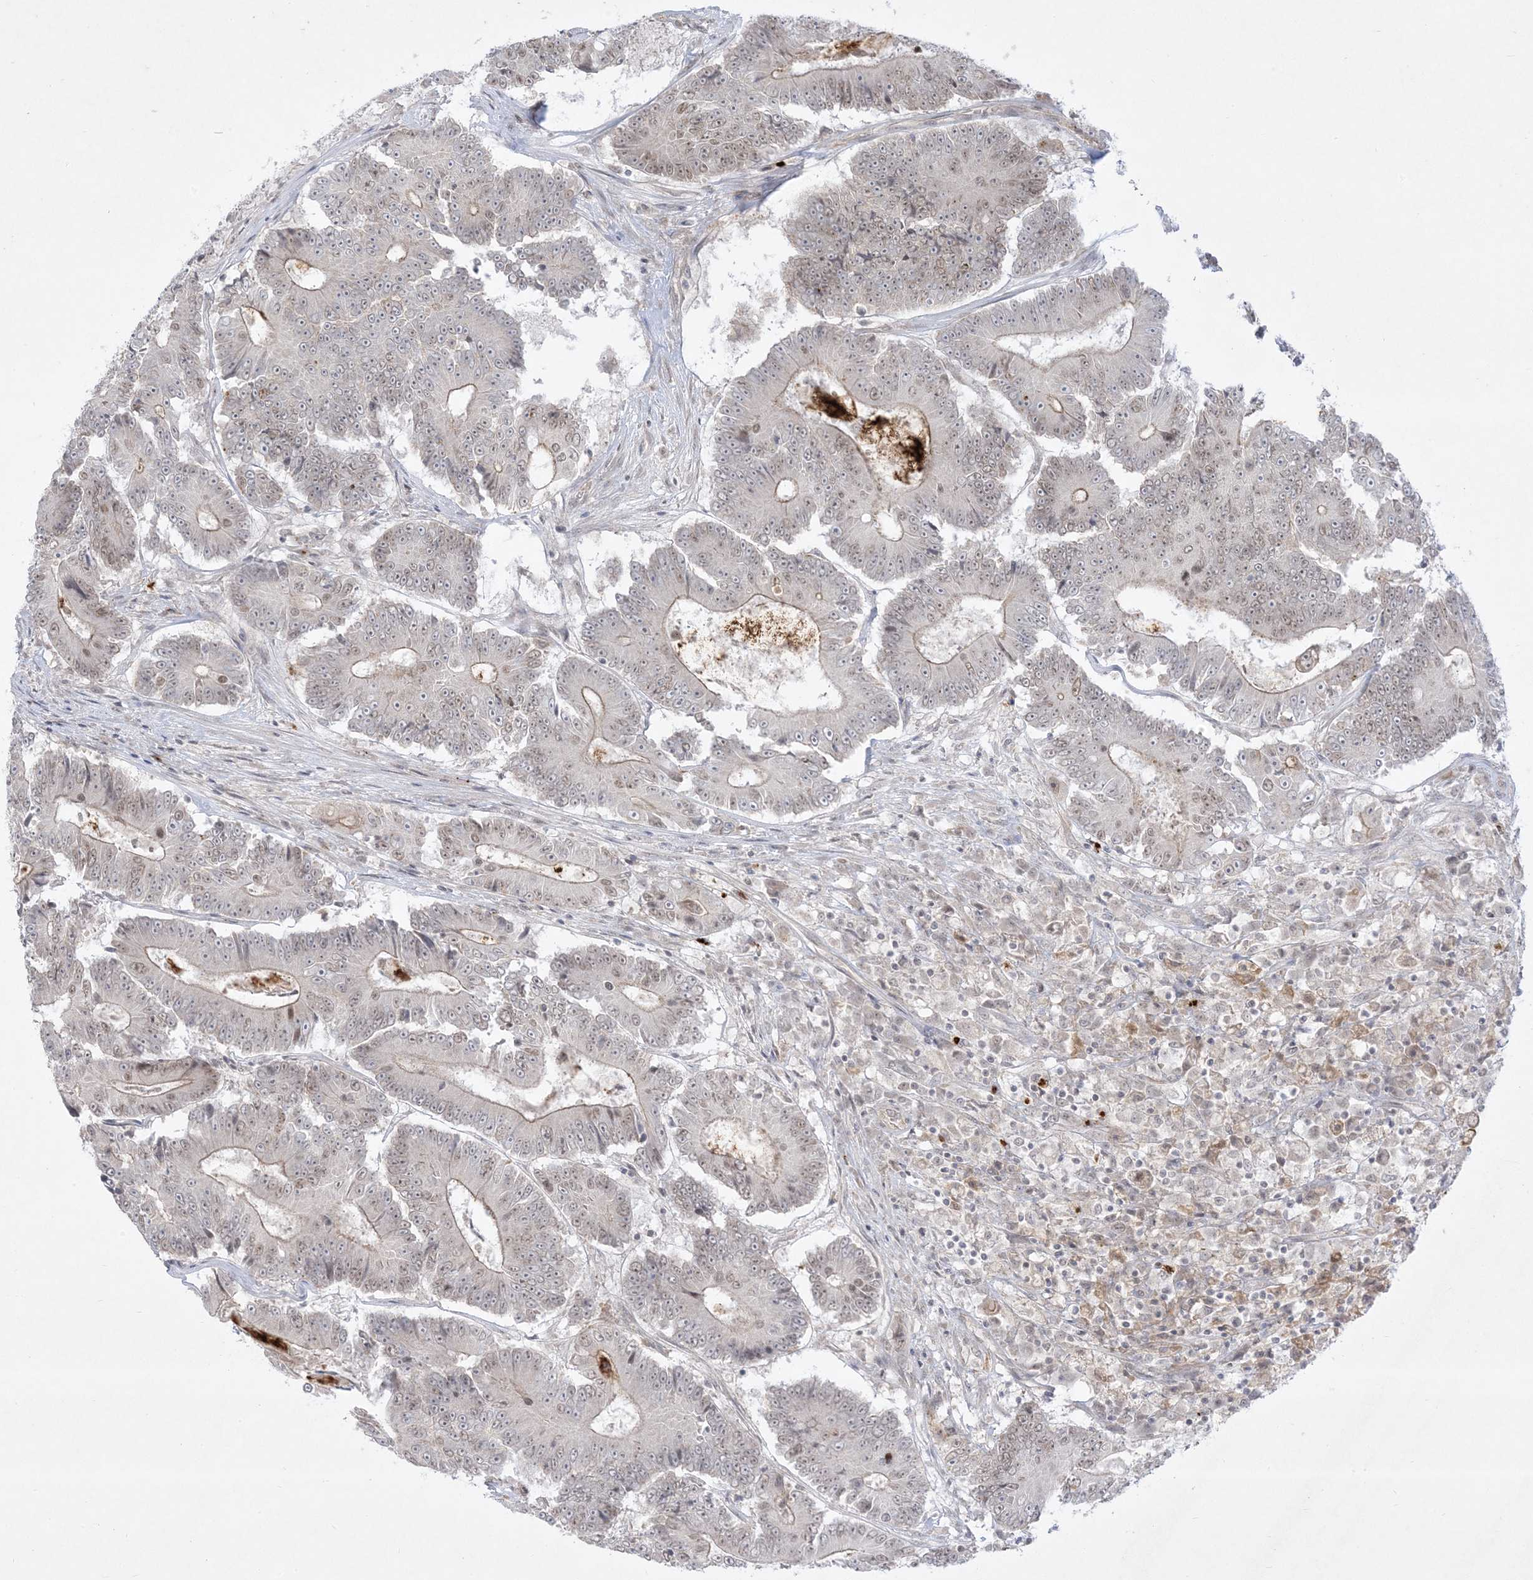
{"staining": {"intensity": "weak", "quantity": "25%-75%", "location": "nuclear"}, "tissue": "colorectal cancer", "cell_type": "Tumor cells", "image_type": "cancer", "snomed": [{"axis": "morphology", "description": "Adenocarcinoma, NOS"}, {"axis": "topography", "description": "Colon"}], "caption": "A micrograph of adenocarcinoma (colorectal) stained for a protein reveals weak nuclear brown staining in tumor cells. The protein is stained brown, and the nuclei are stained in blue (DAB IHC with brightfield microscopy, high magnification).", "gene": "PTK6", "patient": {"sex": "male", "age": 83}}